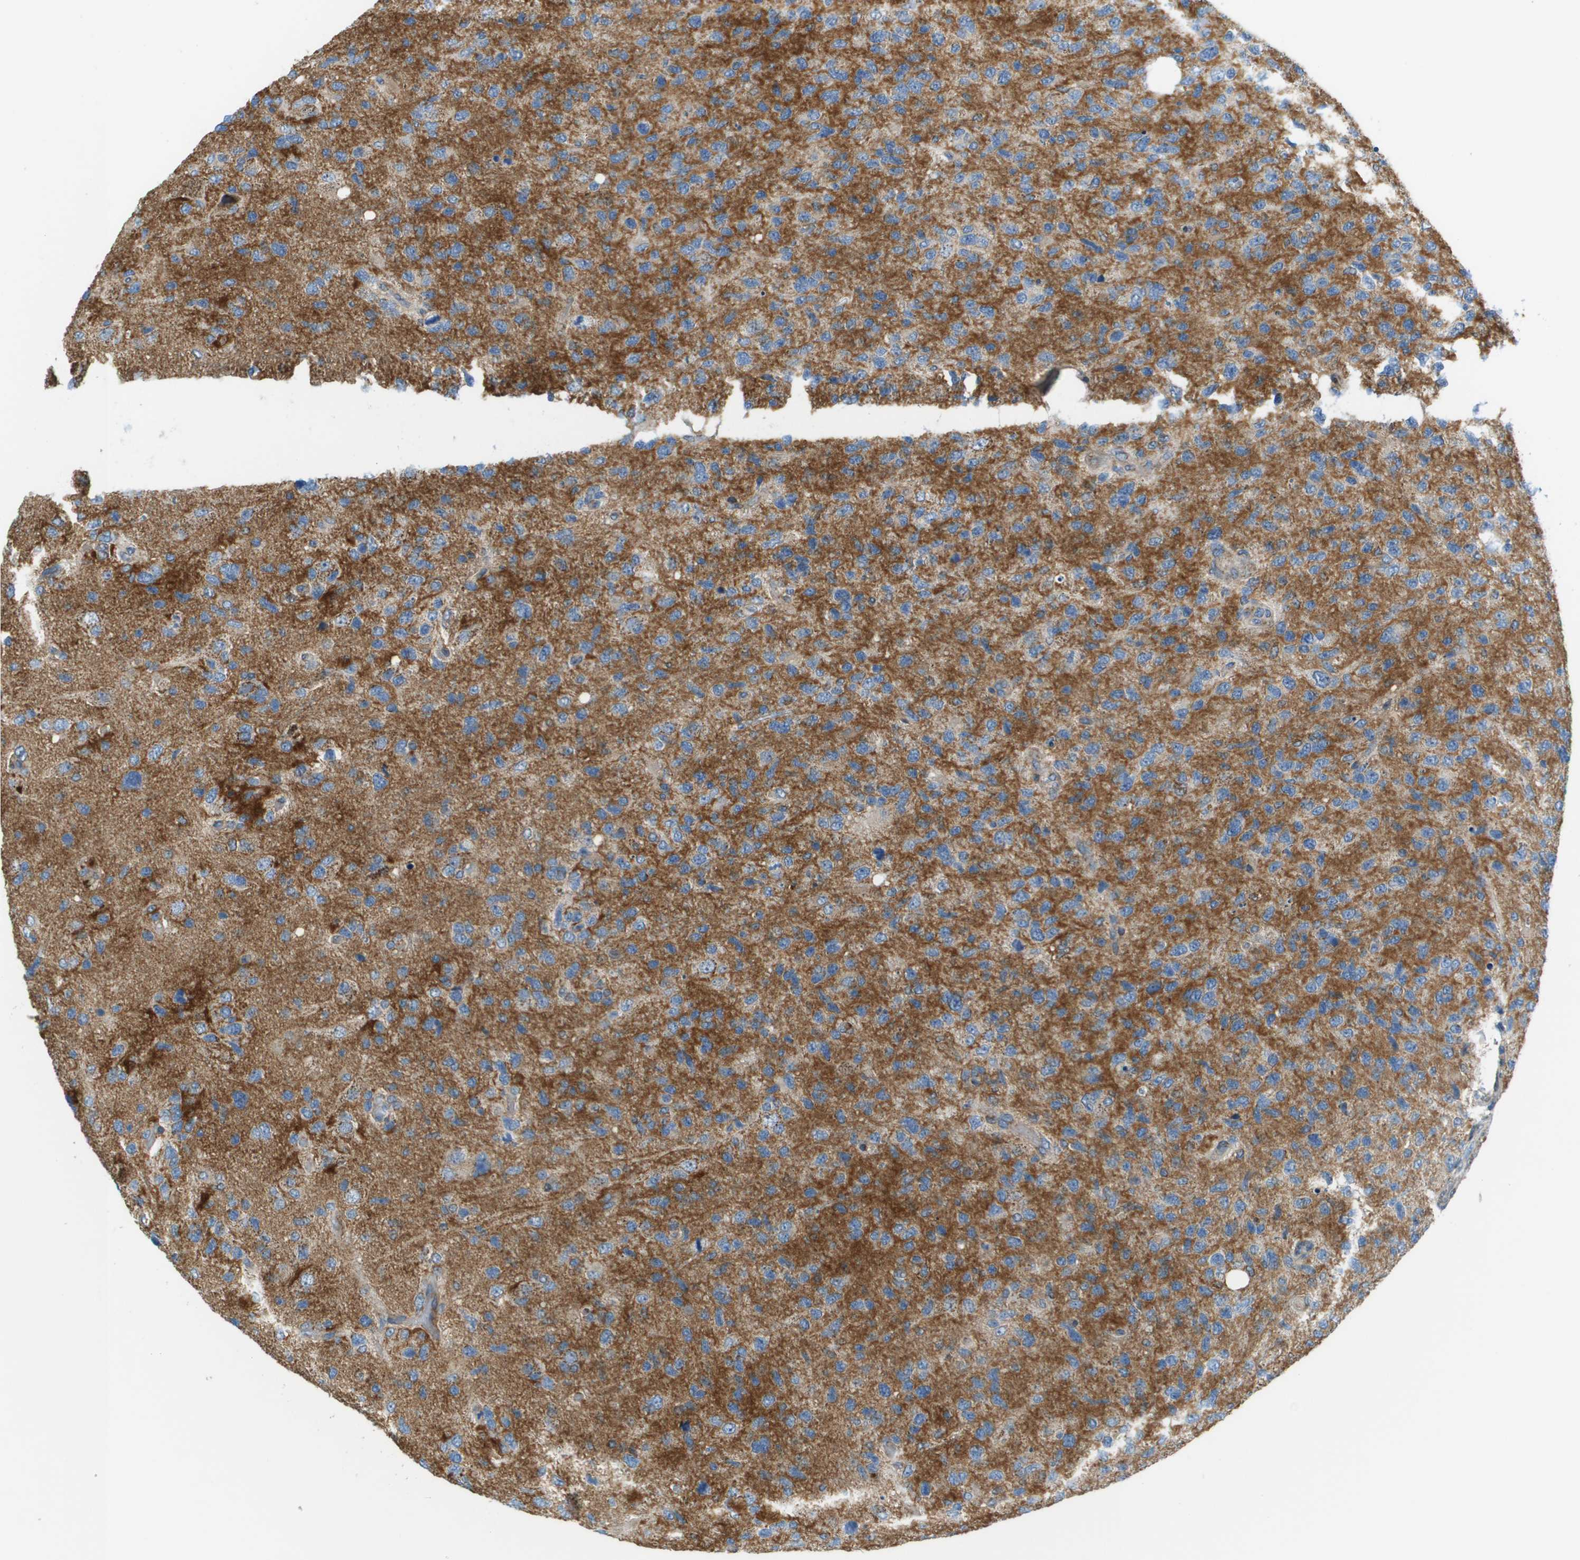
{"staining": {"intensity": "strong", "quantity": "<25%", "location": "cytoplasmic/membranous"}, "tissue": "glioma", "cell_type": "Tumor cells", "image_type": "cancer", "snomed": [{"axis": "morphology", "description": "Glioma, malignant, High grade"}, {"axis": "topography", "description": "Brain"}], "caption": "Immunohistochemical staining of glioma reveals medium levels of strong cytoplasmic/membranous protein expression in about <25% of tumor cells.", "gene": "TAOK3", "patient": {"sex": "female", "age": 58}}